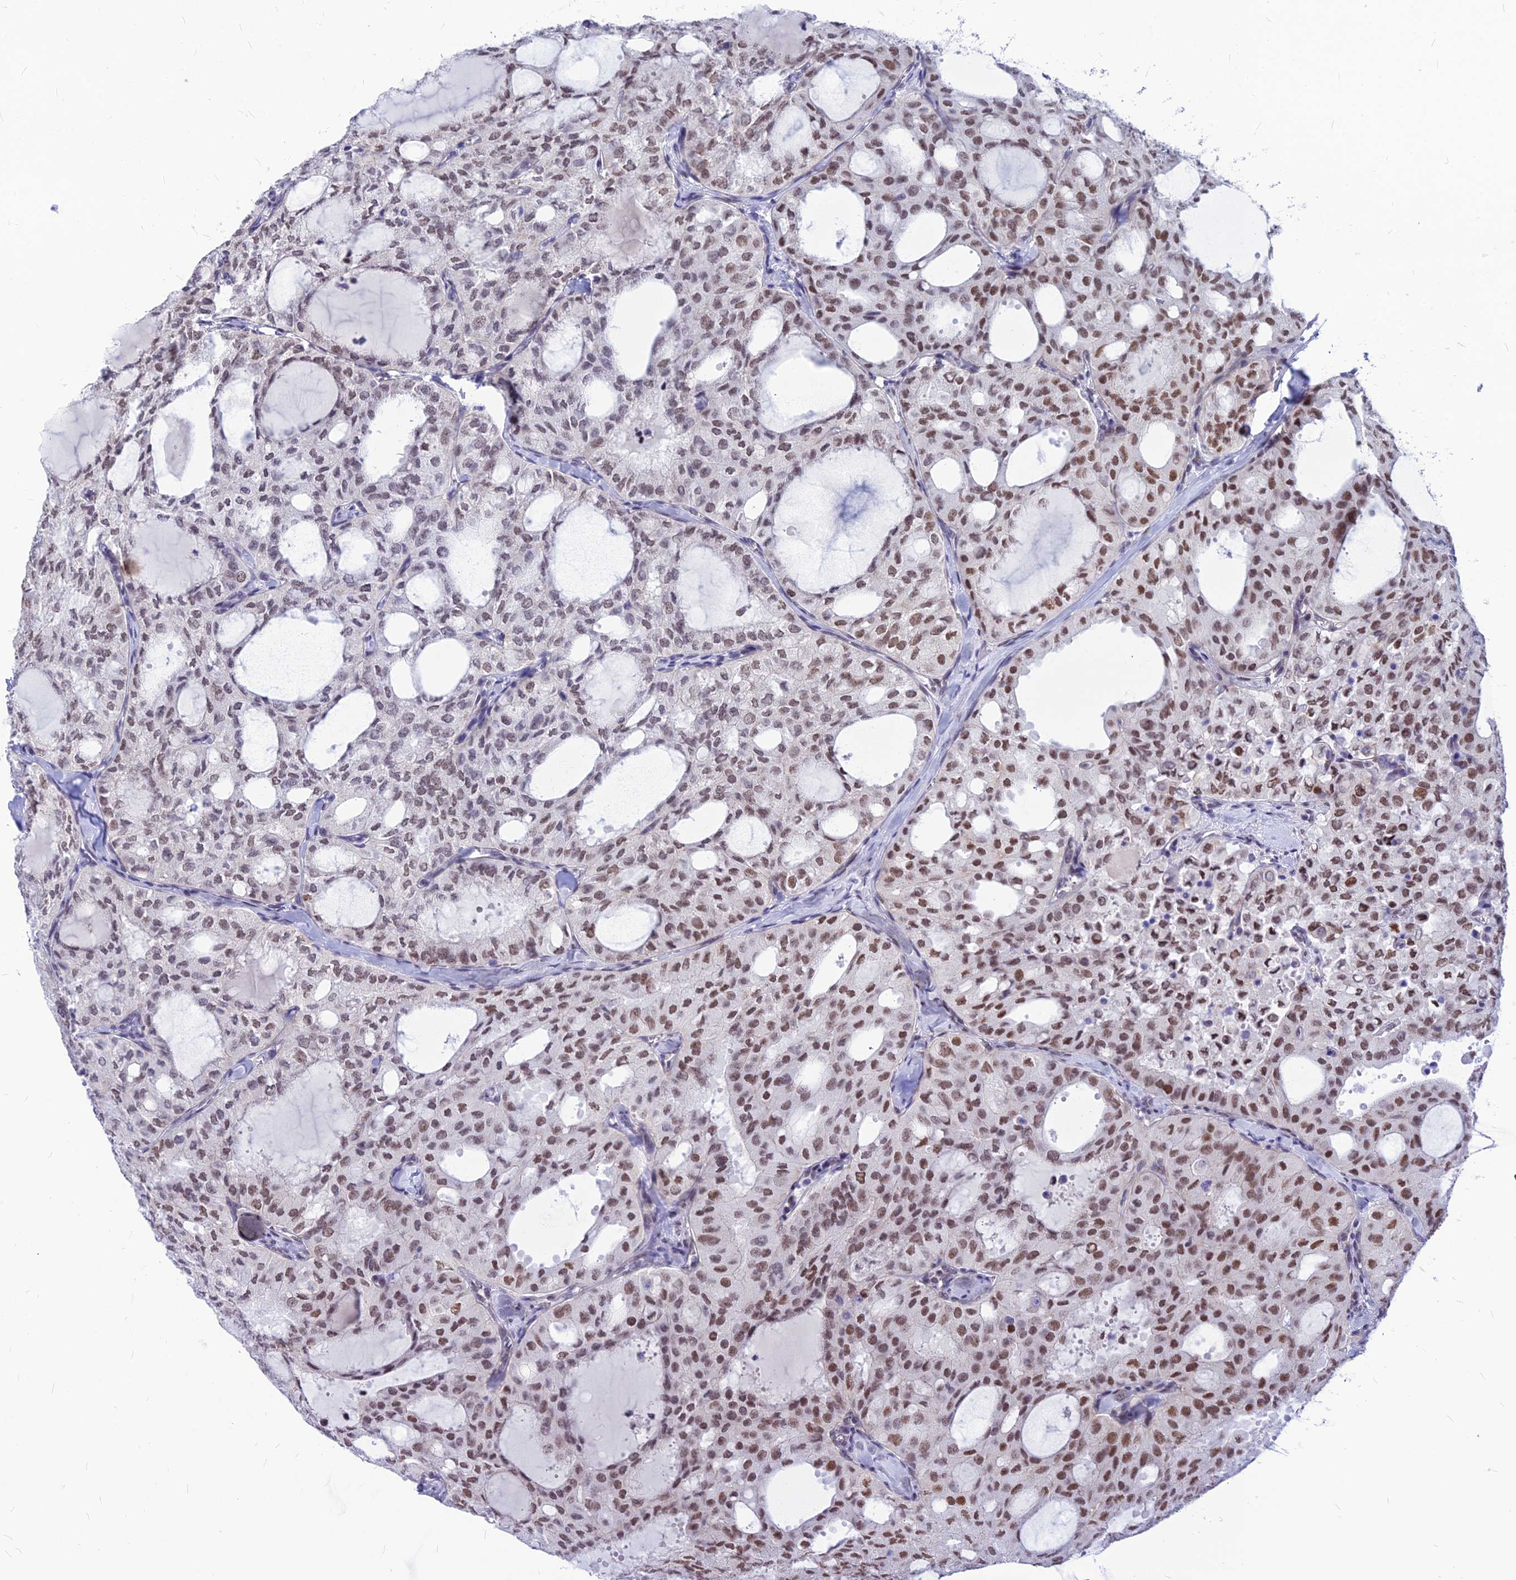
{"staining": {"intensity": "moderate", "quantity": ">75%", "location": "nuclear"}, "tissue": "thyroid cancer", "cell_type": "Tumor cells", "image_type": "cancer", "snomed": [{"axis": "morphology", "description": "Follicular adenoma carcinoma, NOS"}, {"axis": "topography", "description": "Thyroid gland"}], "caption": "Approximately >75% of tumor cells in human thyroid follicular adenoma carcinoma reveal moderate nuclear protein positivity as visualized by brown immunohistochemical staining.", "gene": "KCTD13", "patient": {"sex": "male", "age": 75}}